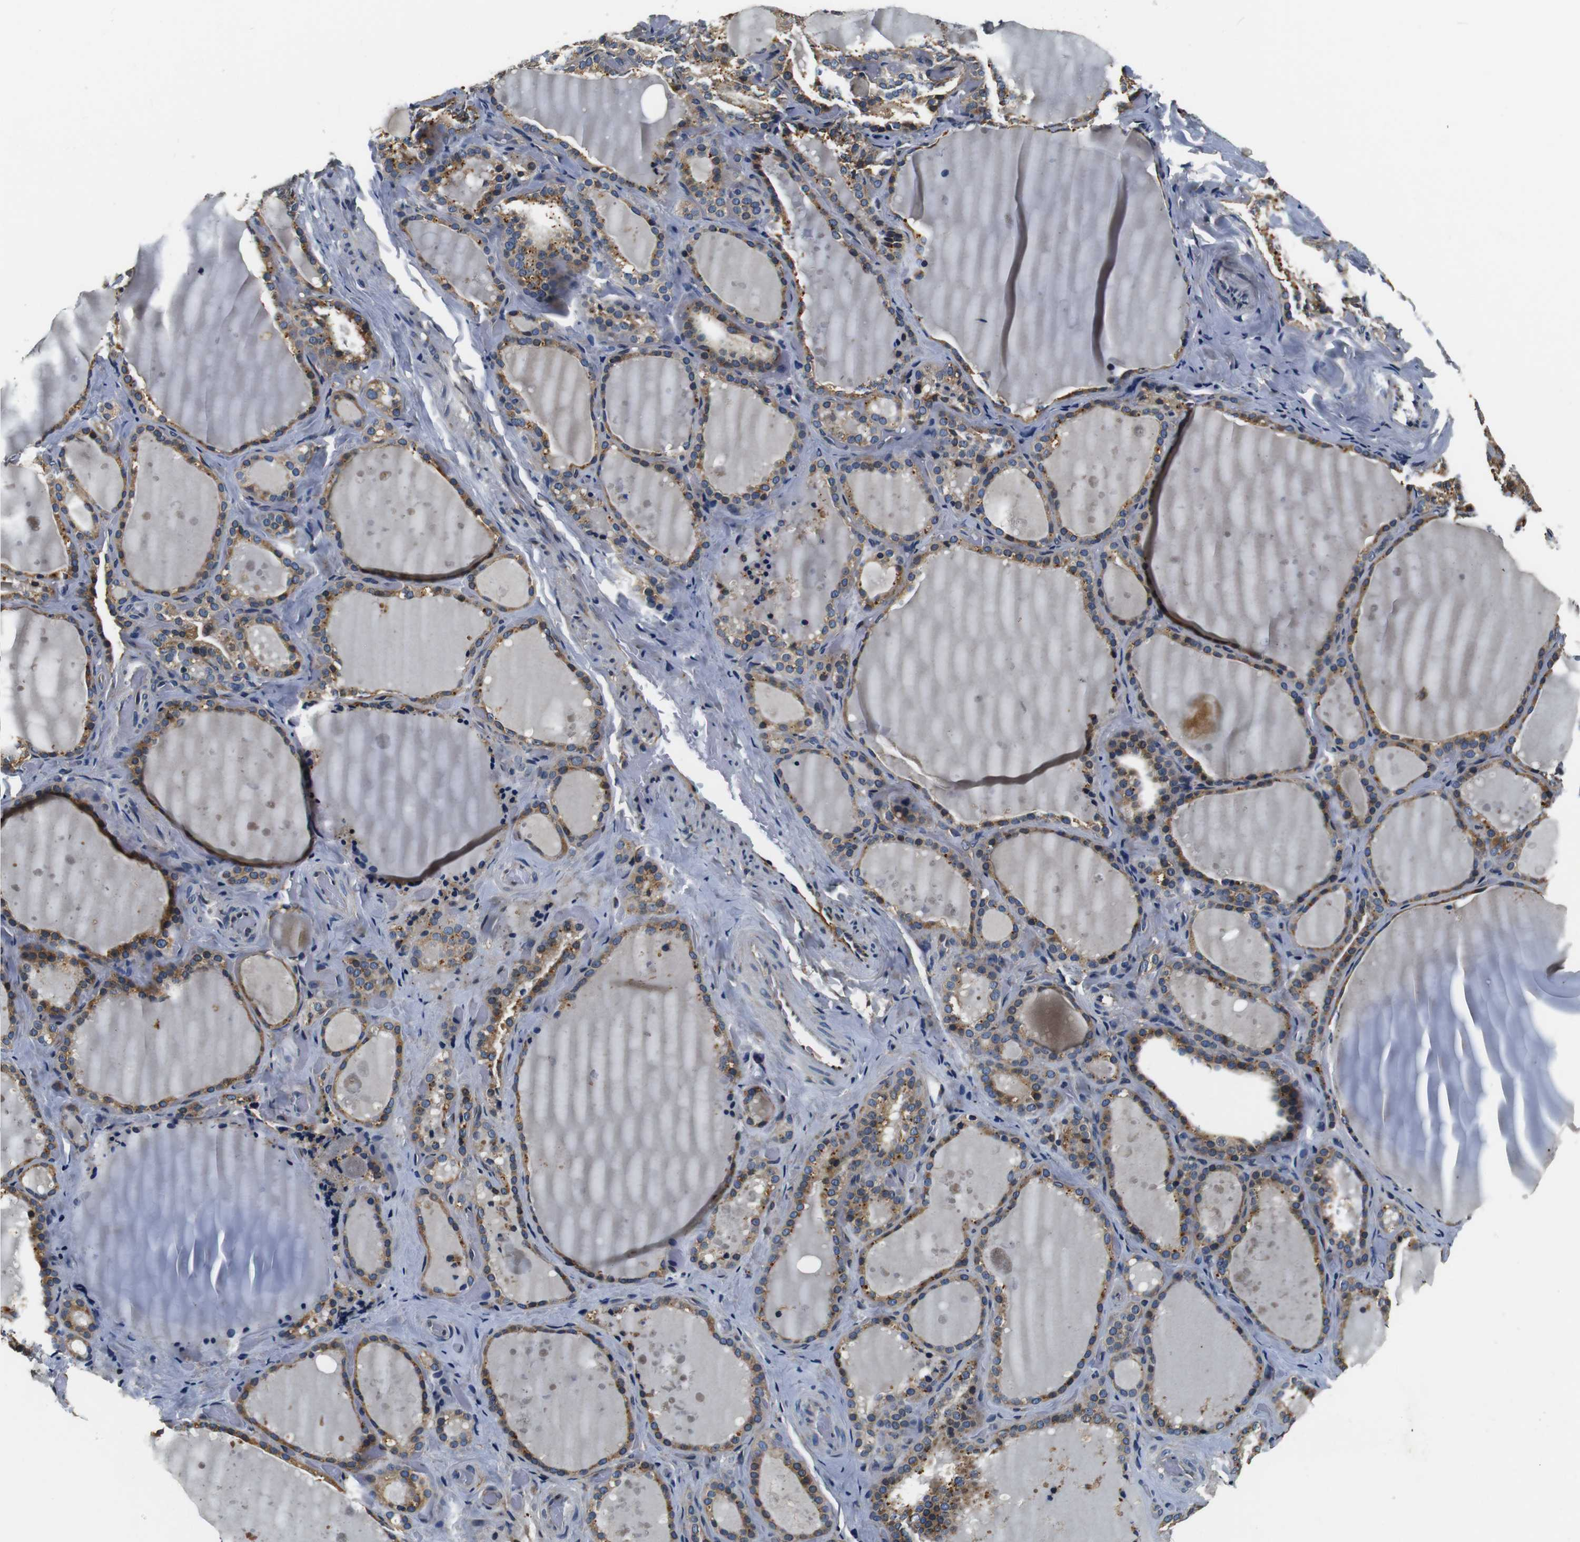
{"staining": {"intensity": "moderate", "quantity": ">75%", "location": "cytoplasmic/membranous"}, "tissue": "thyroid gland", "cell_type": "Glandular cells", "image_type": "normal", "snomed": [{"axis": "morphology", "description": "Normal tissue, NOS"}, {"axis": "topography", "description": "Thyroid gland"}], "caption": "Immunohistochemical staining of normal thyroid gland exhibits medium levels of moderate cytoplasmic/membranous positivity in approximately >75% of glandular cells.", "gene": "COL1A1", "patient": {"sex": "female", "age": 44}}